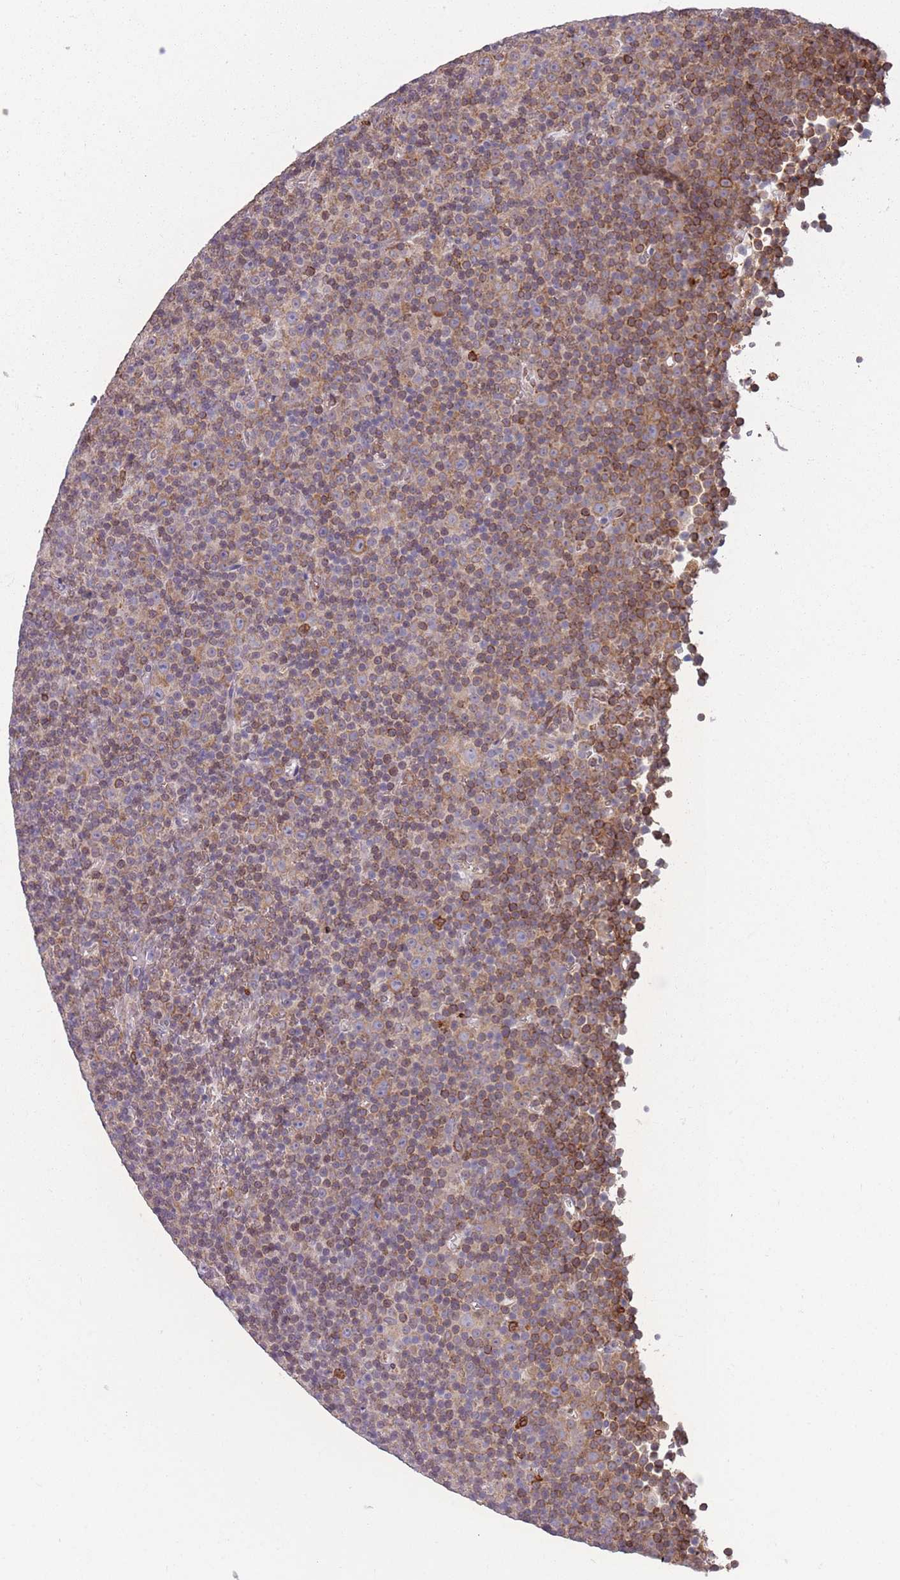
{"staining": {"intensity": "moderate", "quantity": "25%-75%", "location": "cytoplasmic/membranous"}, "tissue": "lymphoma", "cell_type": "Tumor cells", "image_type": "cancer", "snomed": [{"axis": "morphology", "description": "Malignant lymphoma, non-Hodgkin's type, Low grade"}, {"axis": "topography", "description": "Lymph node"}], "caption": "Lymphoma stained with a protein marker reveals moderate staining in tumor cells.", "gene": "TMEM121", "patient": {"sex": "female", "age": 67}}